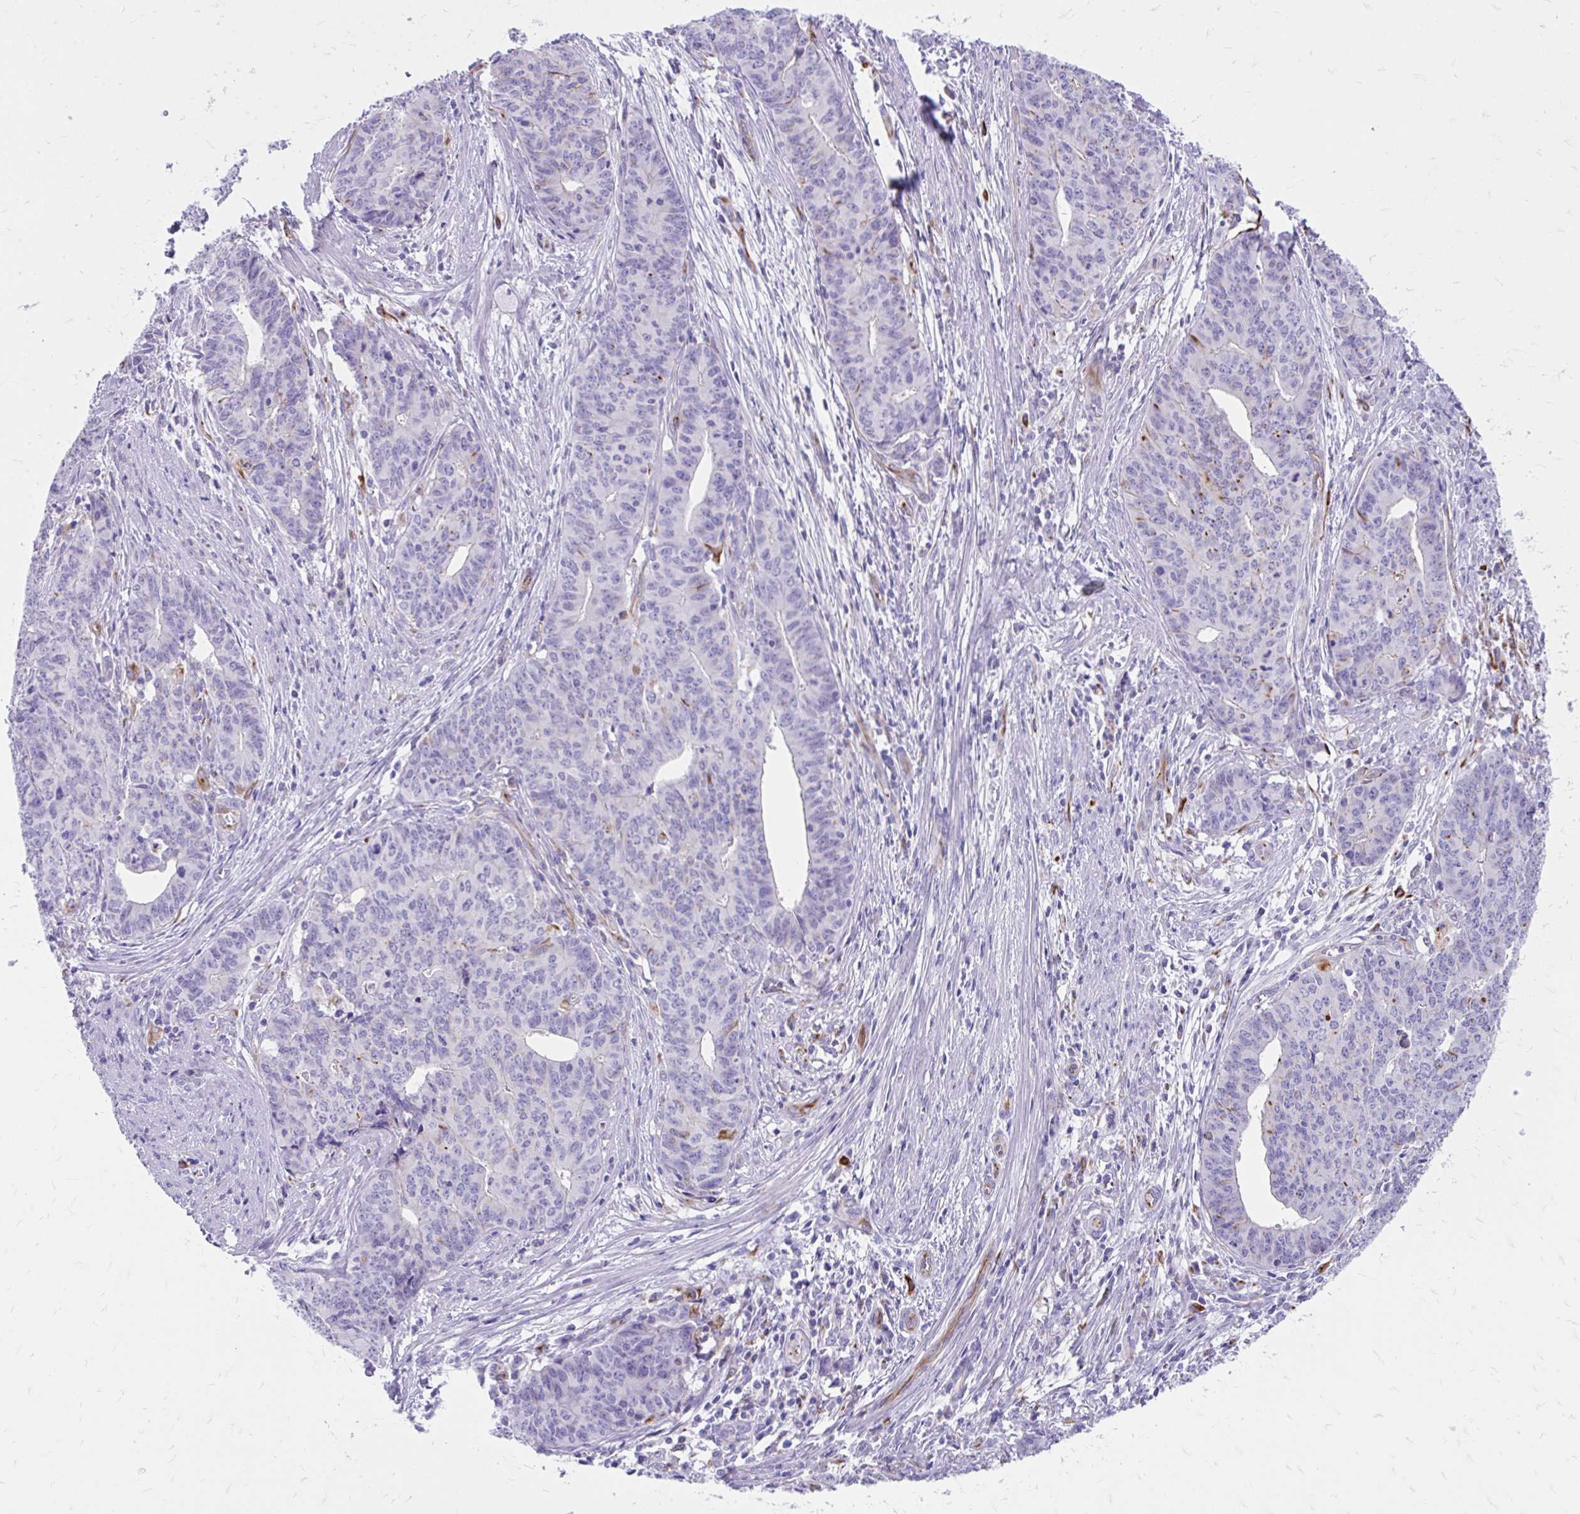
{"staining": {"intensity": "moderate", "quantity": "<25%", "location": "cytoplasmic/membranous"}, "tissue": "endometrial cancer", "cell_type": "Tumor cells", "image_type": "cancer", "snomed": [{"axis": "morphology", "description": "Adenocarcinoma, NOS"}, {"axis": "topography", "description": "Endometrium"}], "caption": "DAB immunohistochemical staining of human adenocarcinoma (endometrial) exhibits moderate cytoplasmic/membranous protein positivity in about <25% of tumor cells. (IHC, brightfield microscopy, high magnification).", "gene": "ZNF699", "patient": {"sex": "female", "age": 59}}